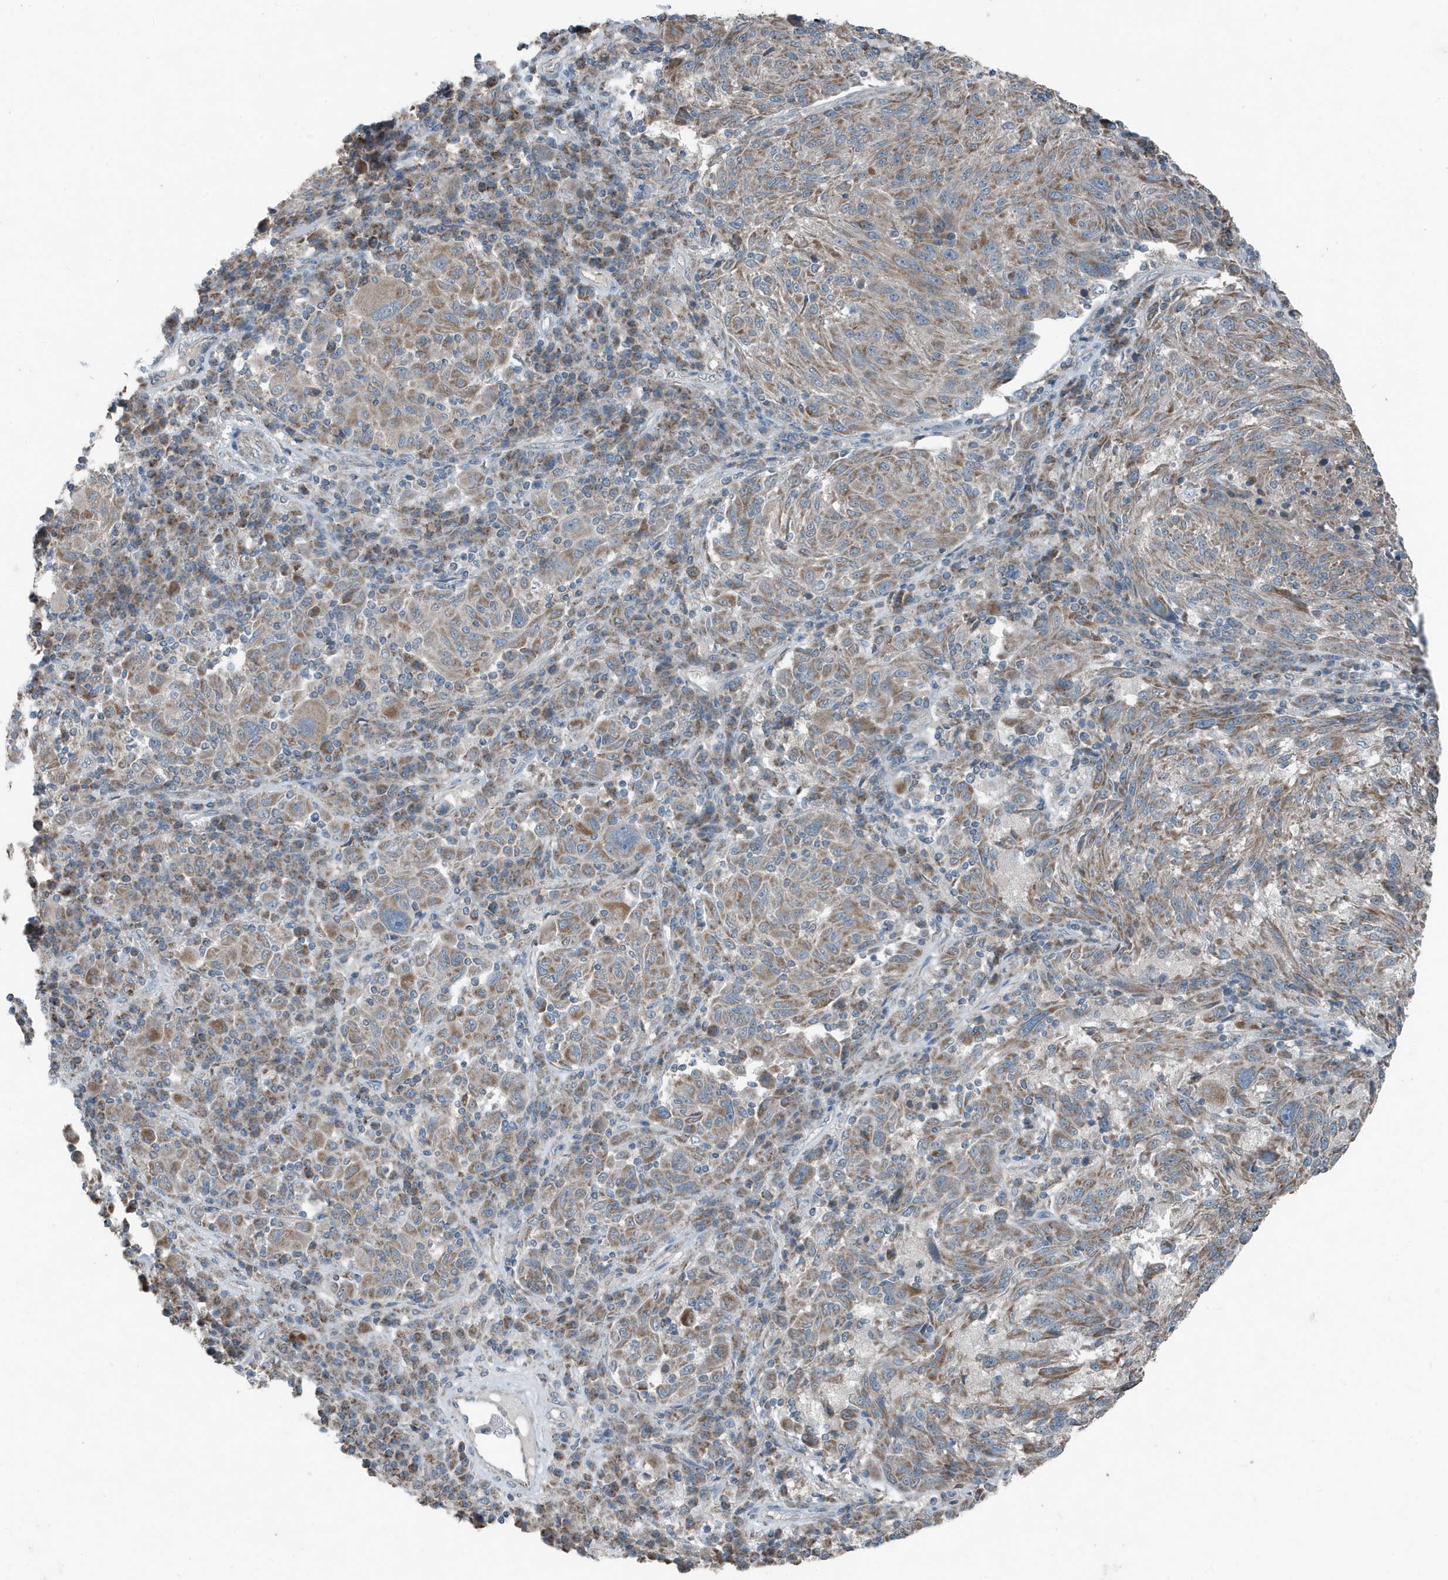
{"staining": {"intensity": "moderate", "quantity": ">75%", "location": "cytoplasmic/membranous"}, "tissue": "melanoma", "cell_type": "Tumor cells", "image_type": "cancer", "snomed": [{"axis": "morphology", "description": "Malignant melanoma, NOS"}, {"axis": "topography", "description": "Skin"}], "caption": "Protein staining displays moderate cytoplasmic/membranous staining in about >75% of tumor cells in melanoma. (DAB (3,3'-diaminobenzidine) = brown stain, brightfield microscopy at high magnification).", "gene": "MT-CYB", "patient": {"sex": "male", "age": 53}}